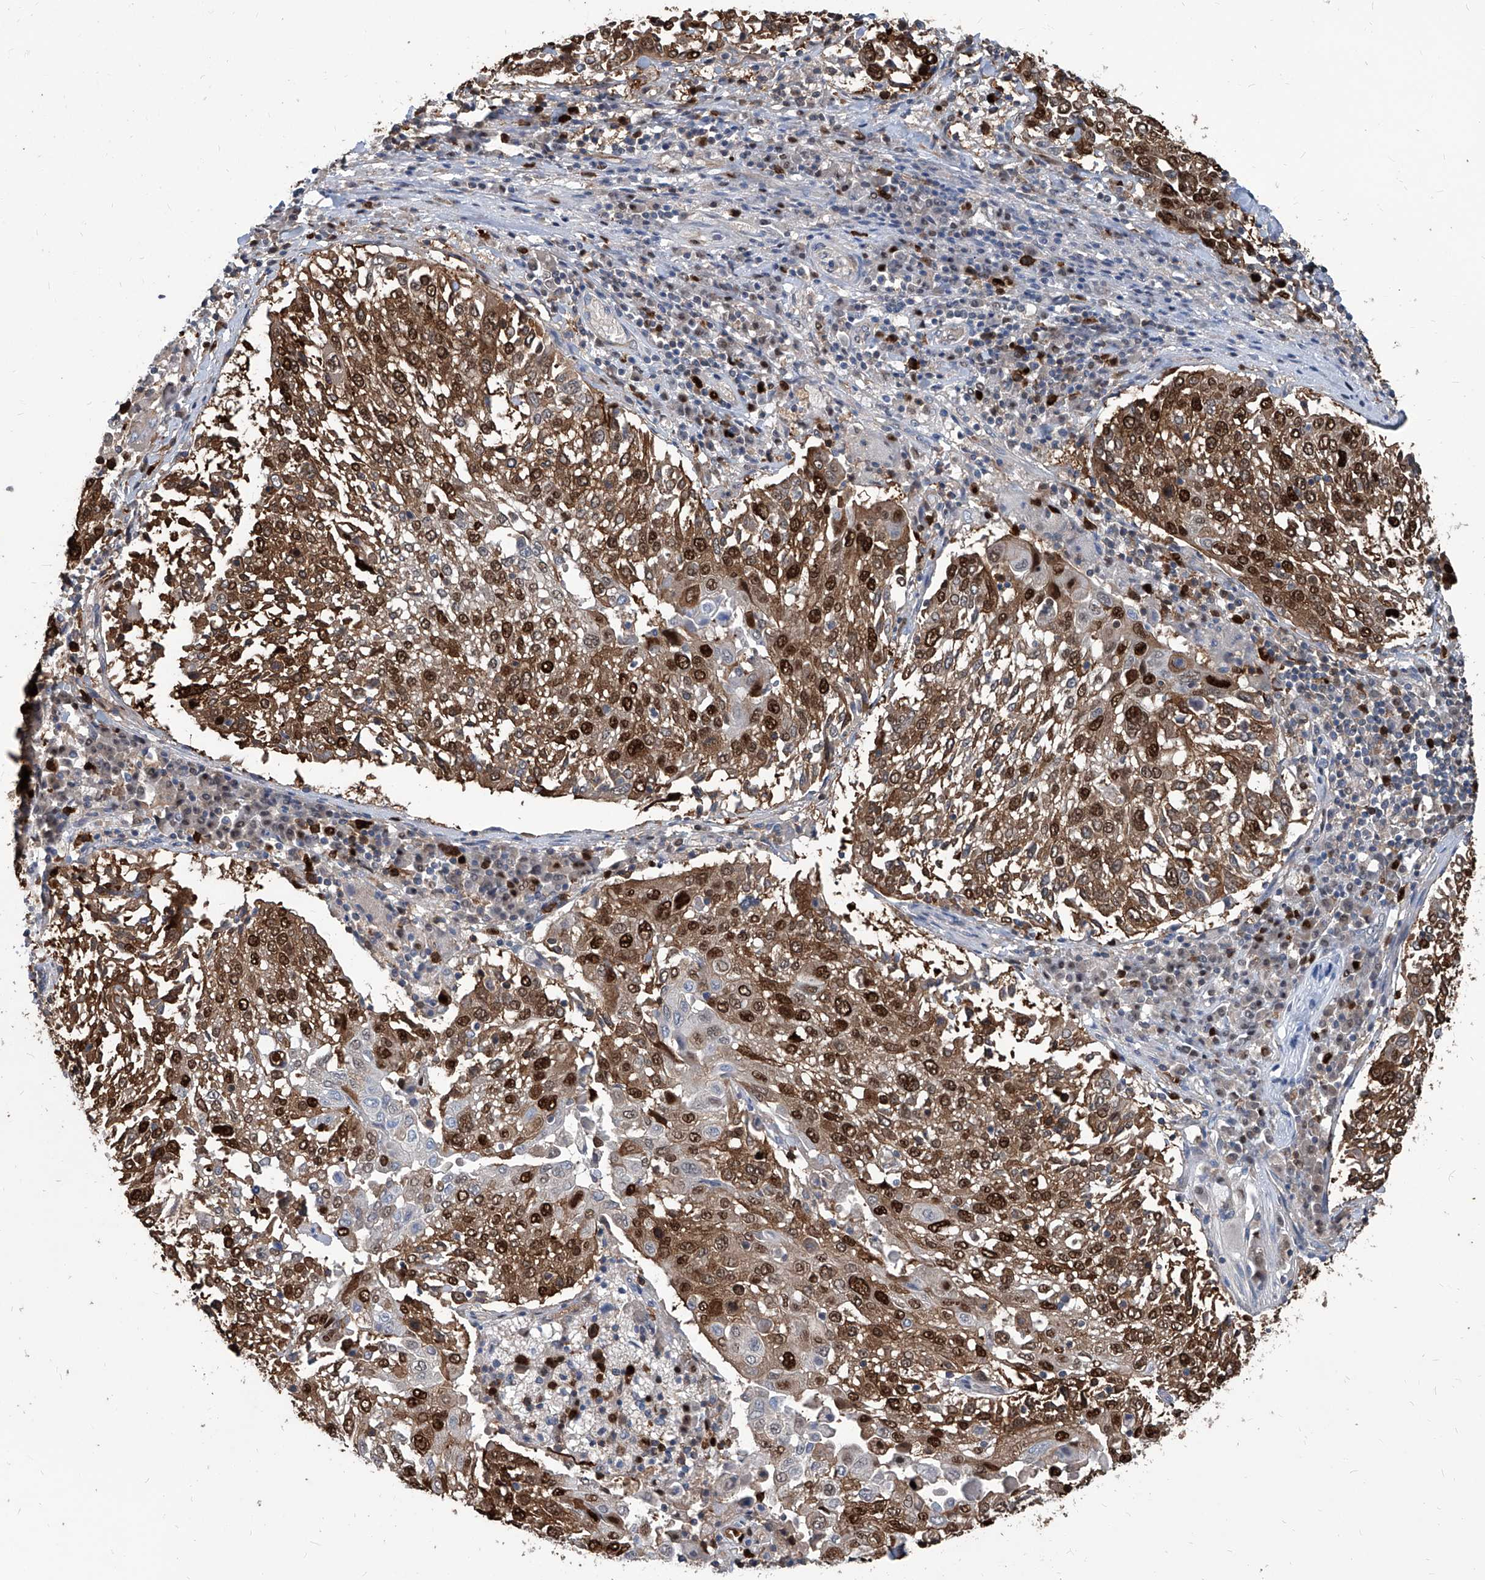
{"staining": {"intensity": "strong", "quantity": ">75%", "location": "cytoplasmic/membranous,nuclear"}, "tissue": "lung cancer", "cell_type": "Tumor cells", "image_type": "cancer", "snomed": [{"axis": "morphology", "description": "Squamous cell carcinoma, NOS"}, {"axis": "topography", "description": "Lung"}], "caption": "DAB (3,3'-diaminobenzidine) immunohistochemical staining of human squamous cell carcinoma (lung) demonstrates strong cytoplasmic/membranous and nuclear protein positivity in about >75% of tumor cells. (IHC, brightfield microscopy, high magnification).", "gene": "PCNA", "patient": {"sex": "male", "age": 65}}